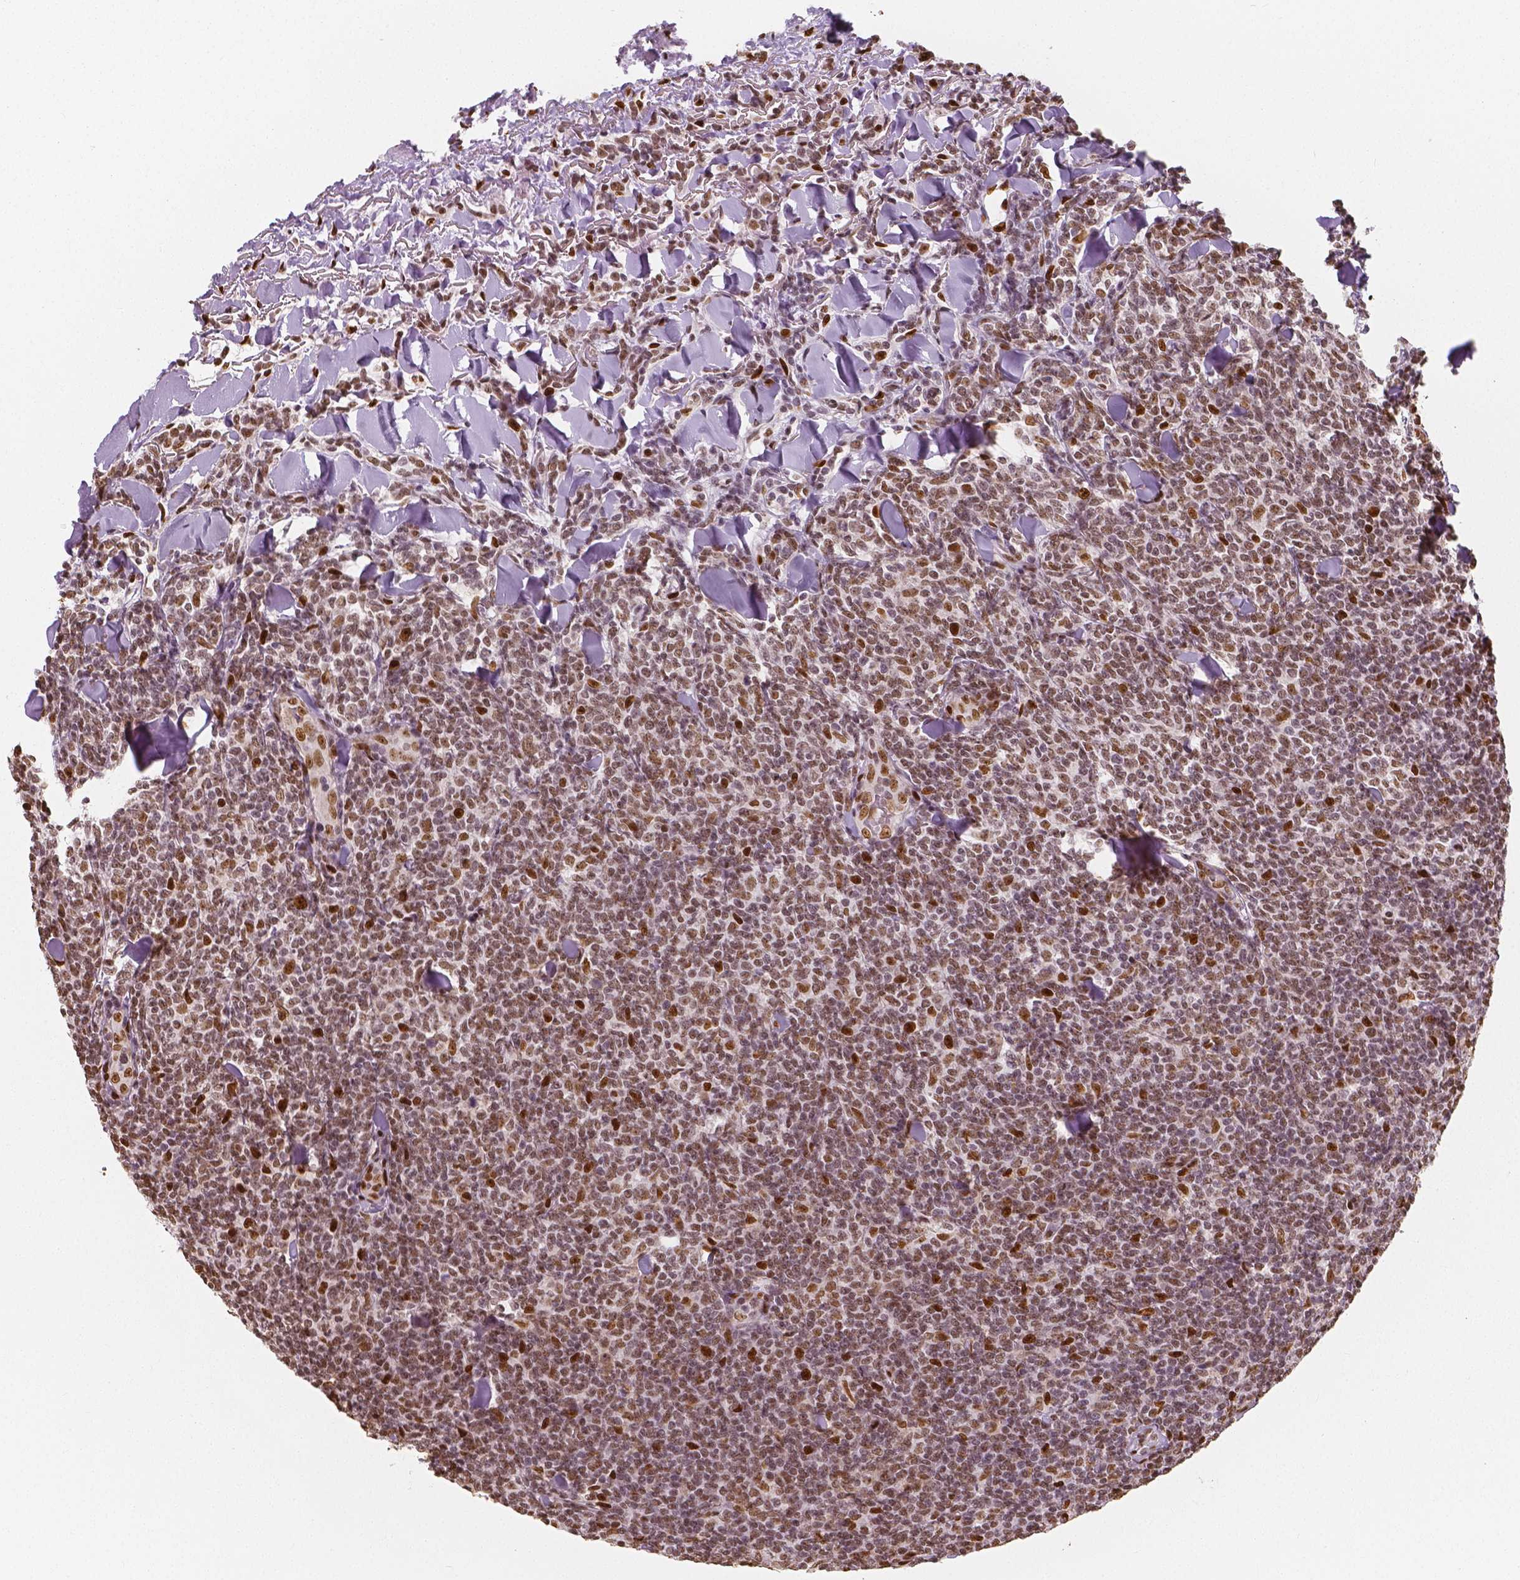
{"staining": {"intensity": "weak", "quantity": ">75%", "location": "nuclear"}, "tissue": "lymphoma", "cell_type": "Tumor cells", "image_type": "cancer", "snomed": [{"axis": "morphology", "description": "Malignant lymphoma, non-Hodgkin's type, Low grade"}, {"axis": "topography", "description": "Lymph node"}], "caption": "Protein positivity by IHC reveals weak nuclear expression in about >75% of tumor cells in lymphoma.", "gene": "NUCKS1", "patient": {"sex": "female", "age": 56}}